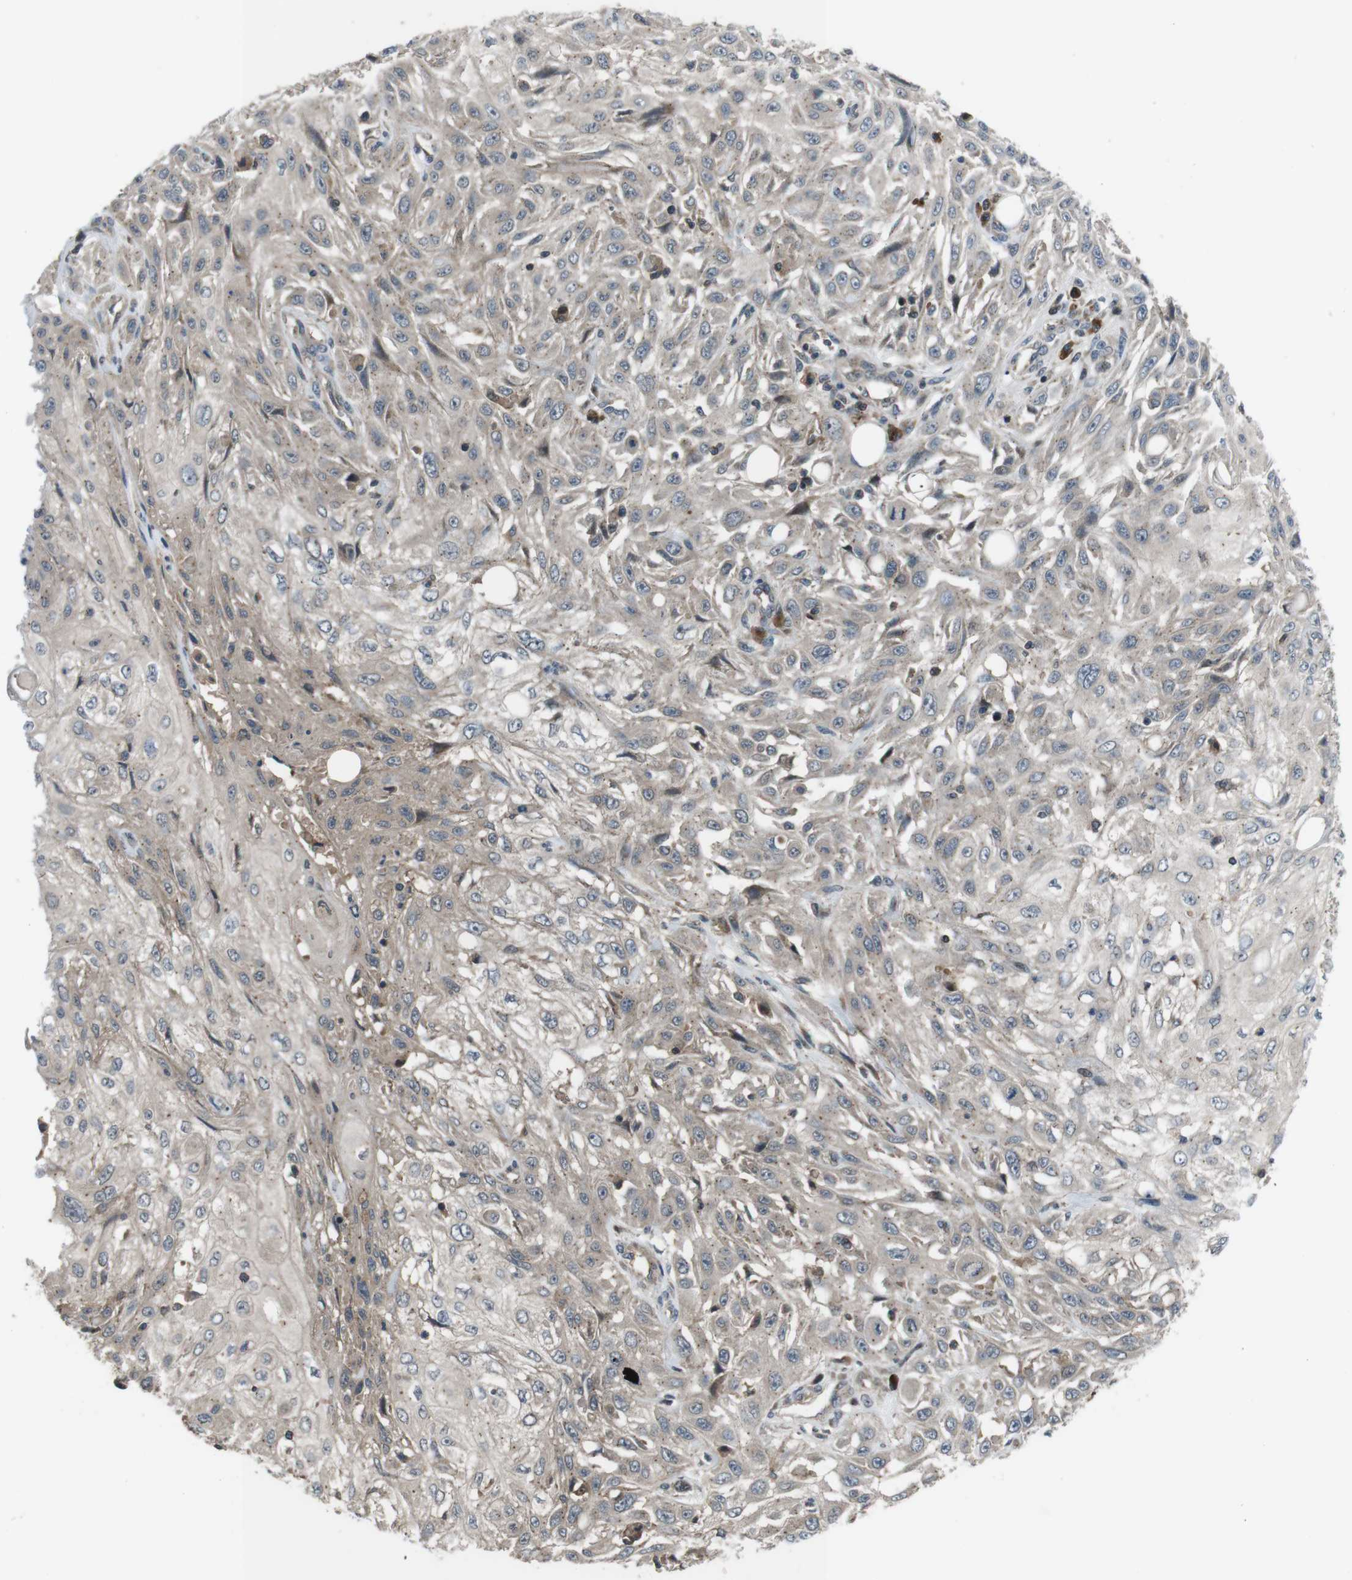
{"staining": {"intensity": "negative", "quantity": "none", "location": "none"}, "tissue": "skin cancer", "cell_type": "Tumor cells", "image_type": "cancer", "snomed": [{"axis": "morphology", "description": "Squamous cell carcinoma, NOS"}, {"axis": "topography", "description": "Skin"}], "caption": "High power microscopy image of an immunohistochemistry (IHC) histopathology image of skin cancer (squamous cell carcinoma), revealing no significant staining in tumor cells.", "gene": "SLC22A23", "patient": {"sex": "male", "age": 75}}